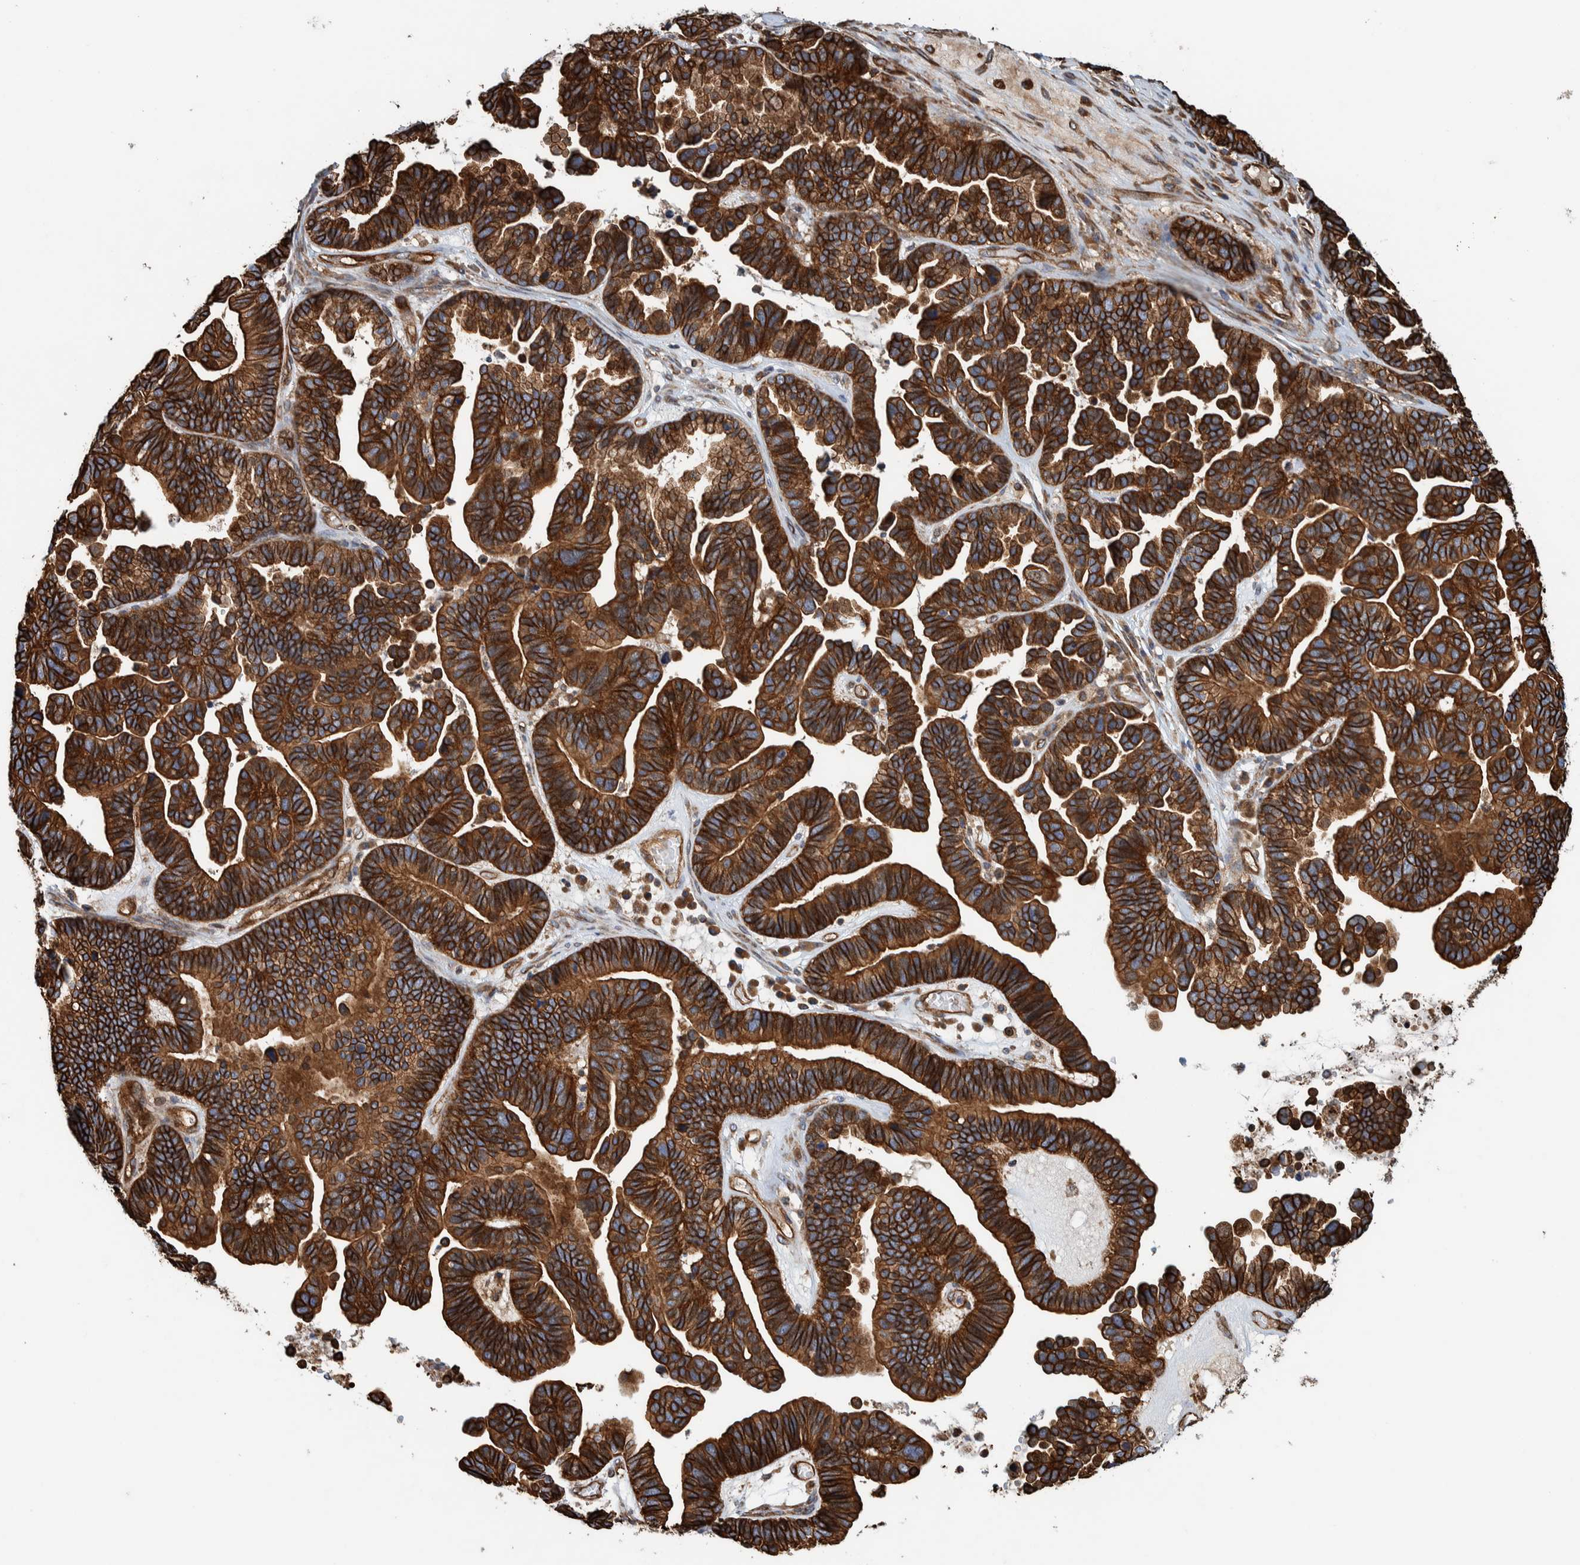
{"staining": {"intensity": "strong", "quantity": ">75%", "location": "cytoplasmic/membranous"}, "tissue": "ovarian cancer", "cell_type": "Tumor cells", "image_type": "cancer", "snomed": [{"axis": "morphology", "description": "Cystadenocarcinoma, serous, NOS"}, {"axis": "topography", "description": "Ovary"}], "caption": "Human ovarian cancer (serous cystadenocarcinoma) stained for a protein (brown) demonstrates strong cytoplasmic/membranous positive positivity in approximately >75% of tumor cells.", "gene": "PKD1L1", "patient": {"sex": "female", "age": 56}}